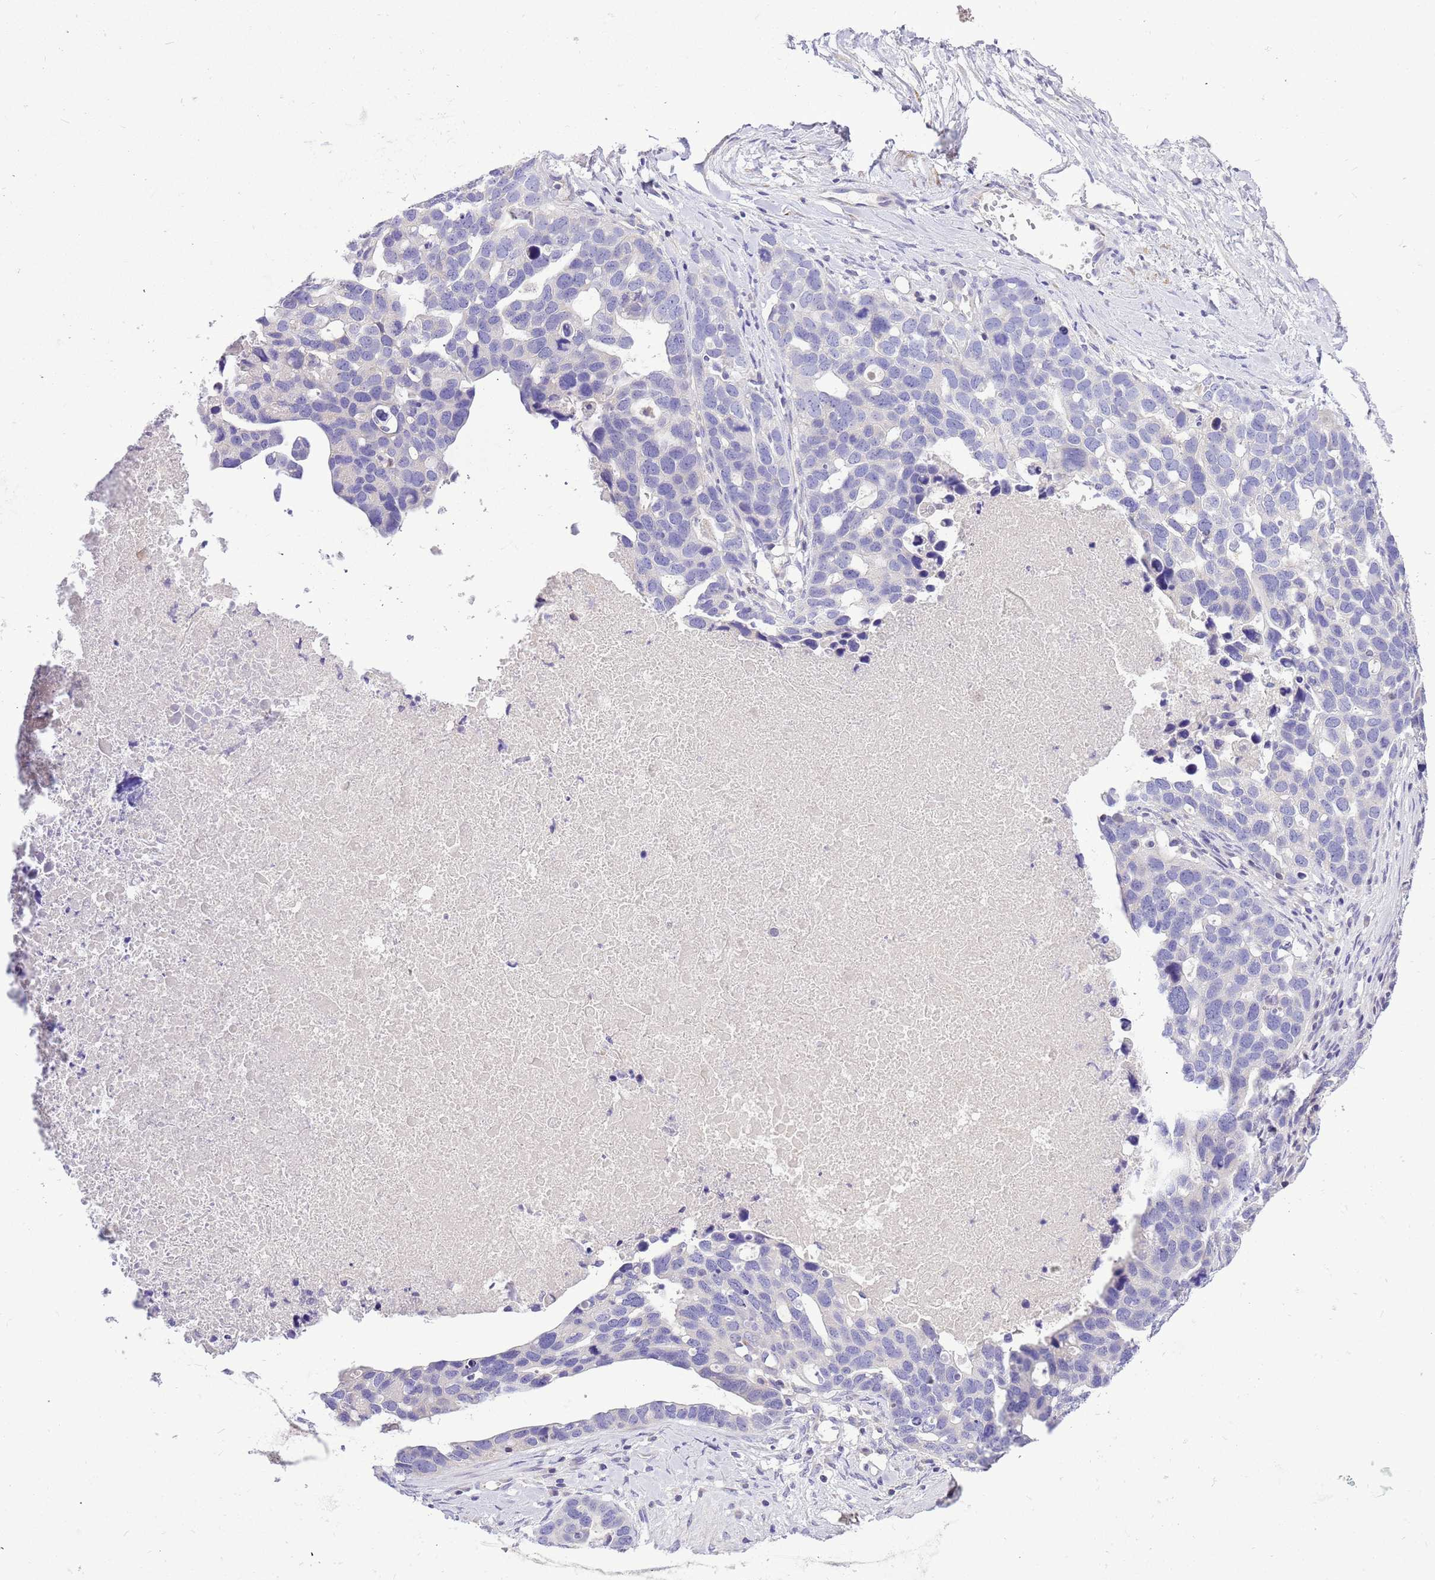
{"staining": {"intensity": "negative", "quantity": "none", "location": "none"}, "tissue": "ovarian cancer", "cell_type": "Tumor cells", "image_type": "cancer", "snomed": [{"axis": "morphology", "description": "Cystadenocarcinoma, serous, NOS"}, {"axis": "topography", "description": "Ovary"}], "caption": "A high-resolution image shows immunohistochemistry staining of serous cystadenocarcinoma (ovarian), which exhibits no significant staining in tumor cells.", "gene": "GLCE", "patient": {"sex": "female", "age": 54}}